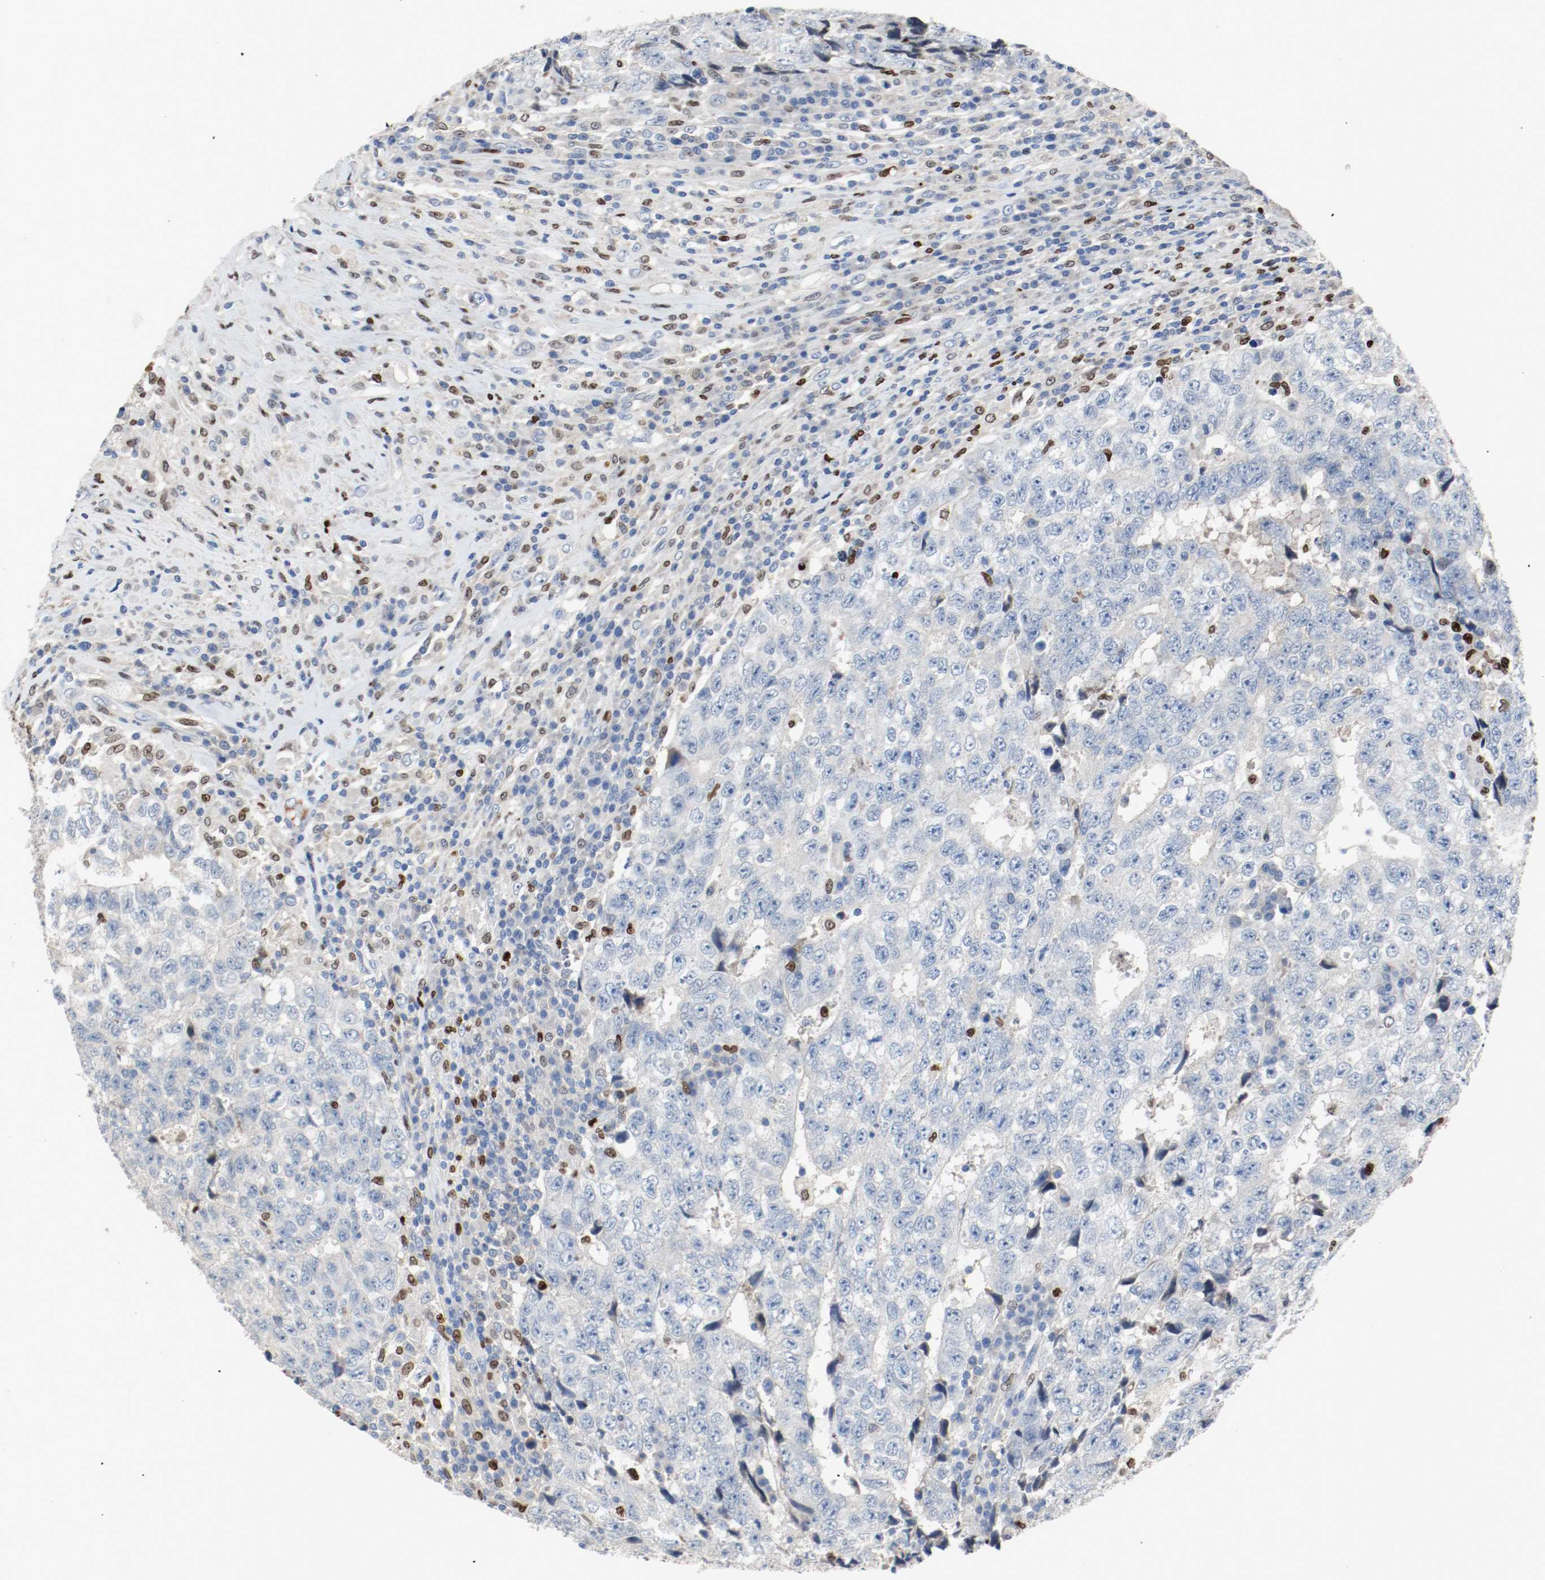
{"staining": {"intensity": "negative", "quantity": "none", "location": "none"}, "tissue": "testis cancer", "cell_type": "Tumor cells", "image_type": "cancer", "snomed": [{"axis": "morphology", "description": "Necrosis, NOS"}, {"axis": "morphology", "description": "Carcinoma, Embryonal, NOS"}, {"axis": "topography", "description": "Testis"}], "caption": "The immunohistochemistry image has no significant expression in tumor cells of embryonal carcinoma (testis) tissue.", "gene": "BLK", "patient": {"sex": "male", "age": 19}}